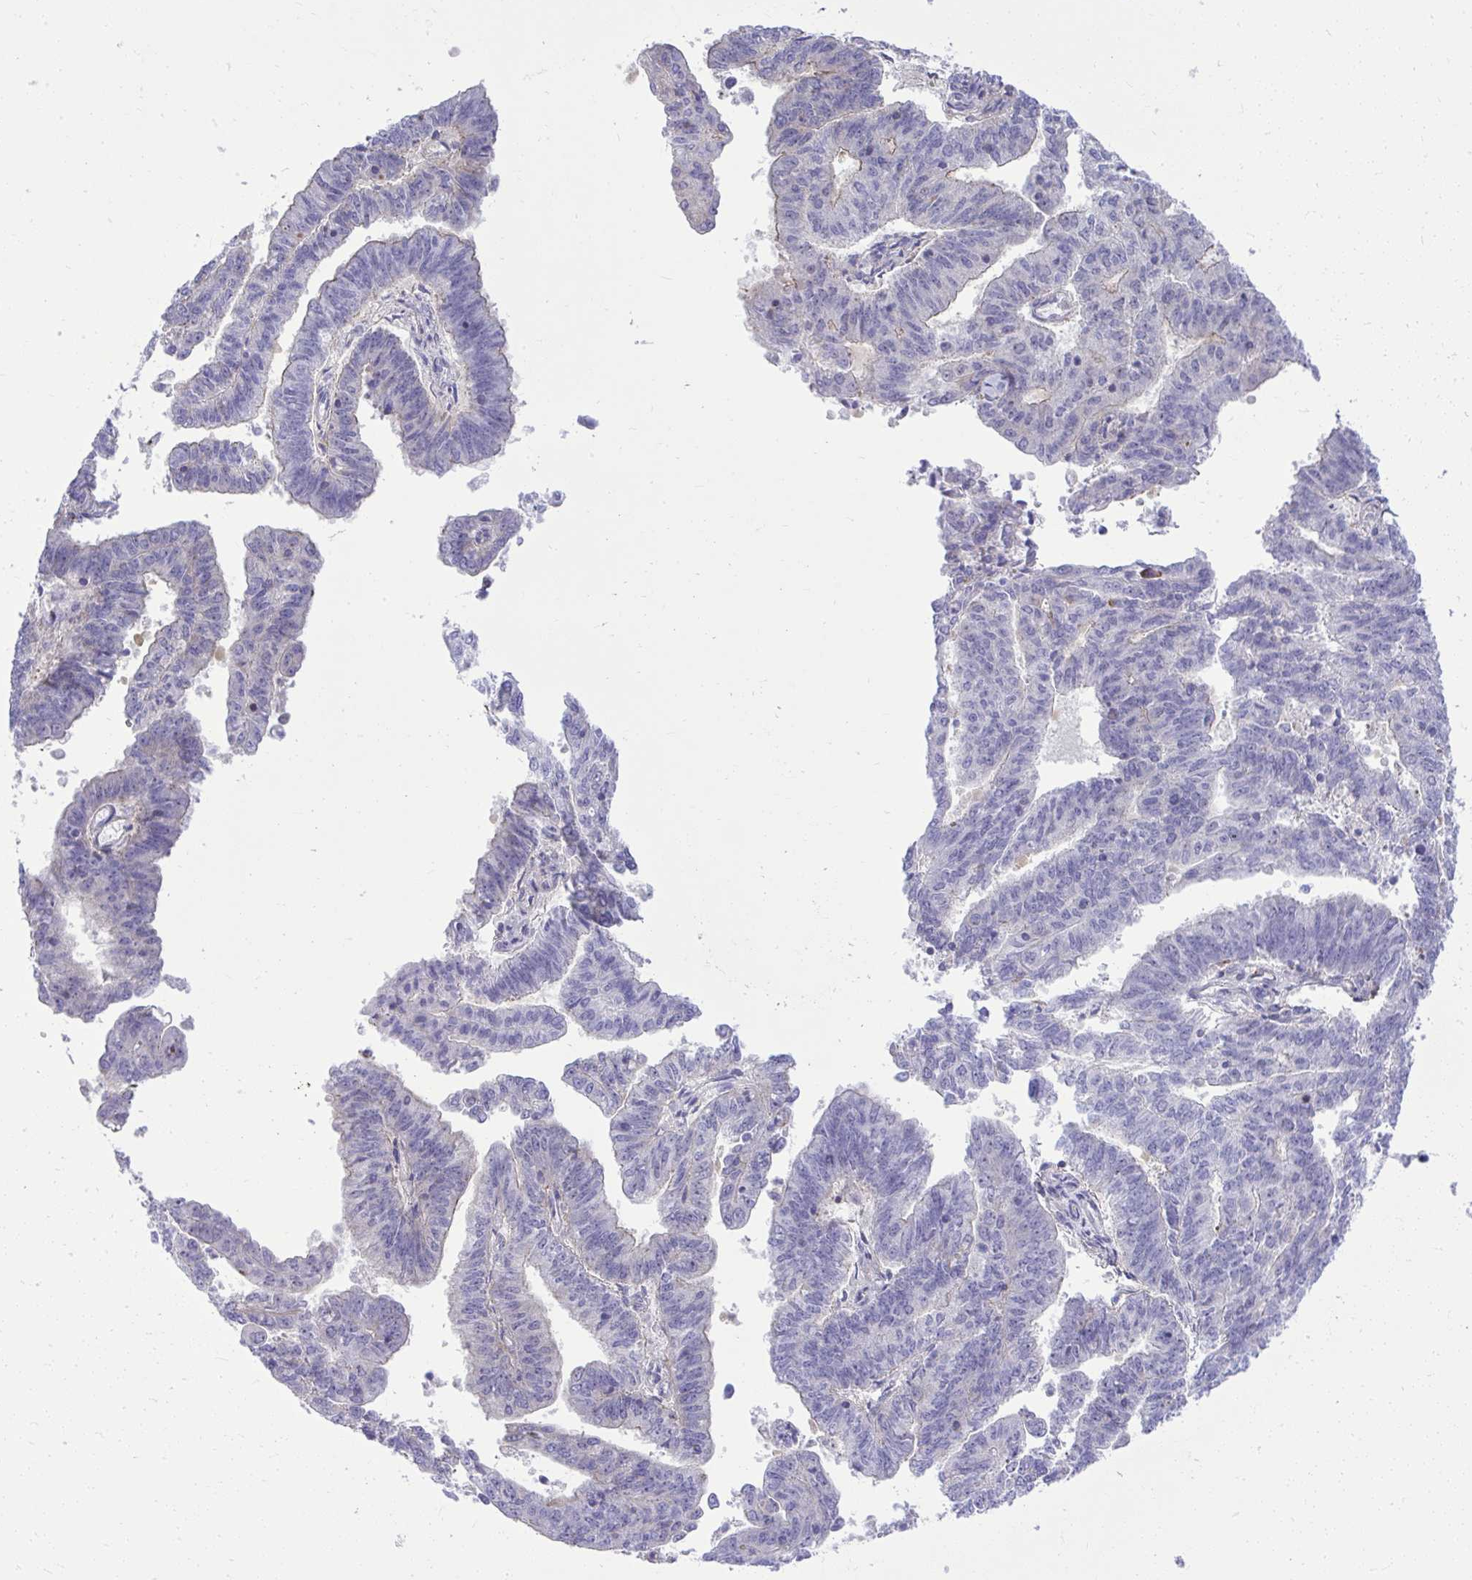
{"staining": {"intensity": "negative", "quantity": "none", "location": "none"}, "tissue": "endometrial cancer", "cell_type": "Tumor cells", "image_type": "cancer", "snomed": [{"axis": "morphology", "description": "Adenocarcinoma, NOS"}, {"axis": "topography", "description": "Endometrium"}], "caption": "IHC photomicrograph of neoplastic tissue: adenocarcinoma (endometrial) stained with DAB demonstrates no significant protein staining in tumor cells.", "gene": "GRK4", "patient": {"sex": "female", "age": 82}}